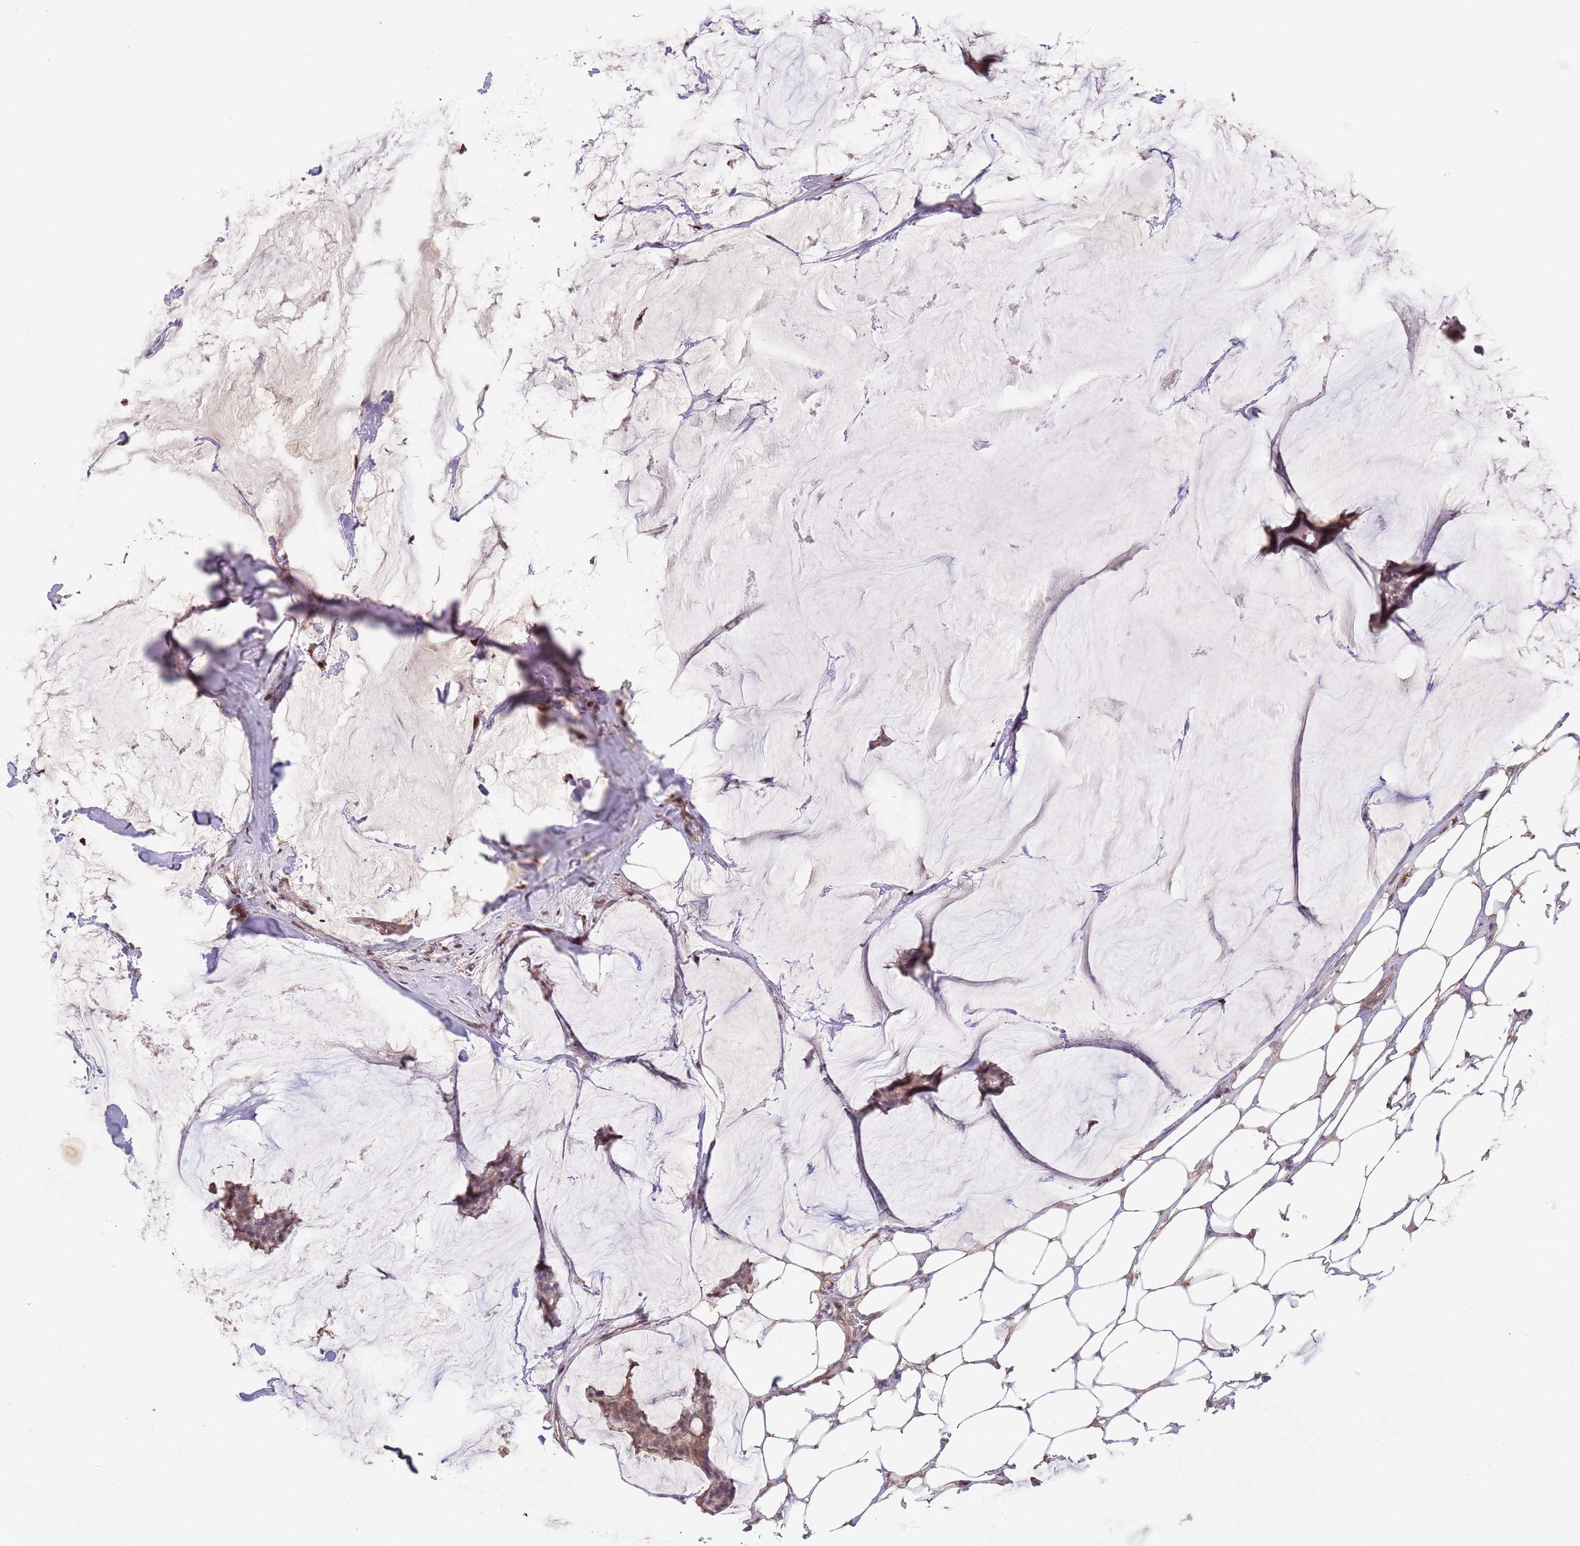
{"staining": {"intensity": "weak", "quantity": ">75%", "location": "cytoplasmic/membranous"}, "tissue": "breast cancer", "cell_type": "Tumor cells", "image_type": "cancer", "snomed": [{"axis": "morphology", "description": "Duct carcinoma"}, {"axis": "topography", "description": "Breast"}], "caption": "This photomicrograph shows IHC staining of human breast cancer (intraductal carcinoma), with low weak cytoplasmic/membranous positivity in approximately >75% of tumor cells.", "gene": "MEI1", "patient": {"sex": "female", "age": 93}}